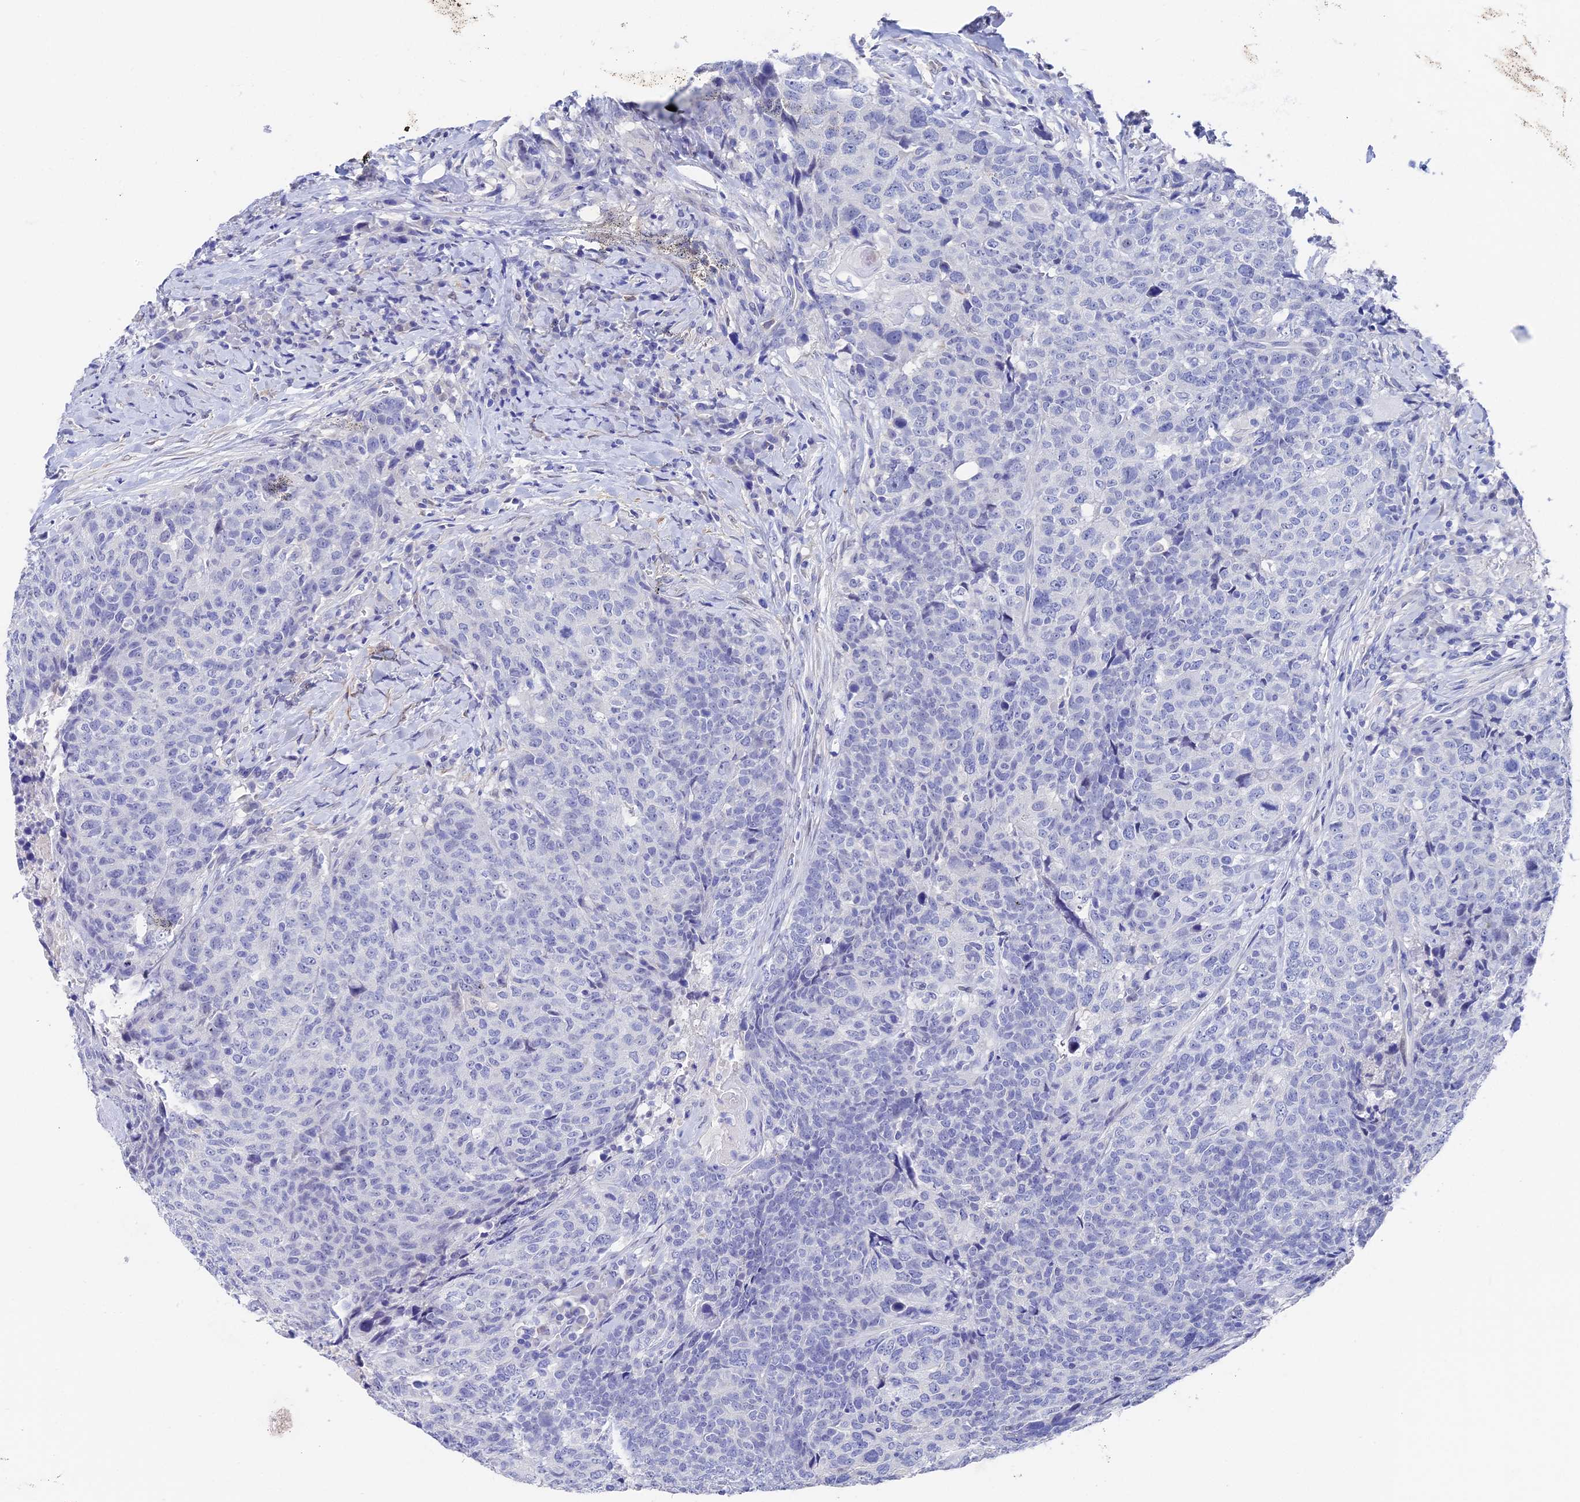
{"staining": {"intensity": "negative", "quantity": "none", "location": "none"}, "tissue": "head and neck cancer", "cell_type": "Tumor cells", "image_type": "cancer", "snomed": [{"axis": "morphology", "description": "Squamous cell carcinoma, NOS"}, {"axis": "topography", "description": "Head-Neck"}], "caption": "Tumor cells show no significant protein positivity in head and neck squamous cell carcinoma. (Stains: DAB IHC with hematoxylin counter stain, Microscopy: brightfield microscopy at high magnification).", "gene": "VPS33B", "patient": {"sex": "male", "age": 66}}